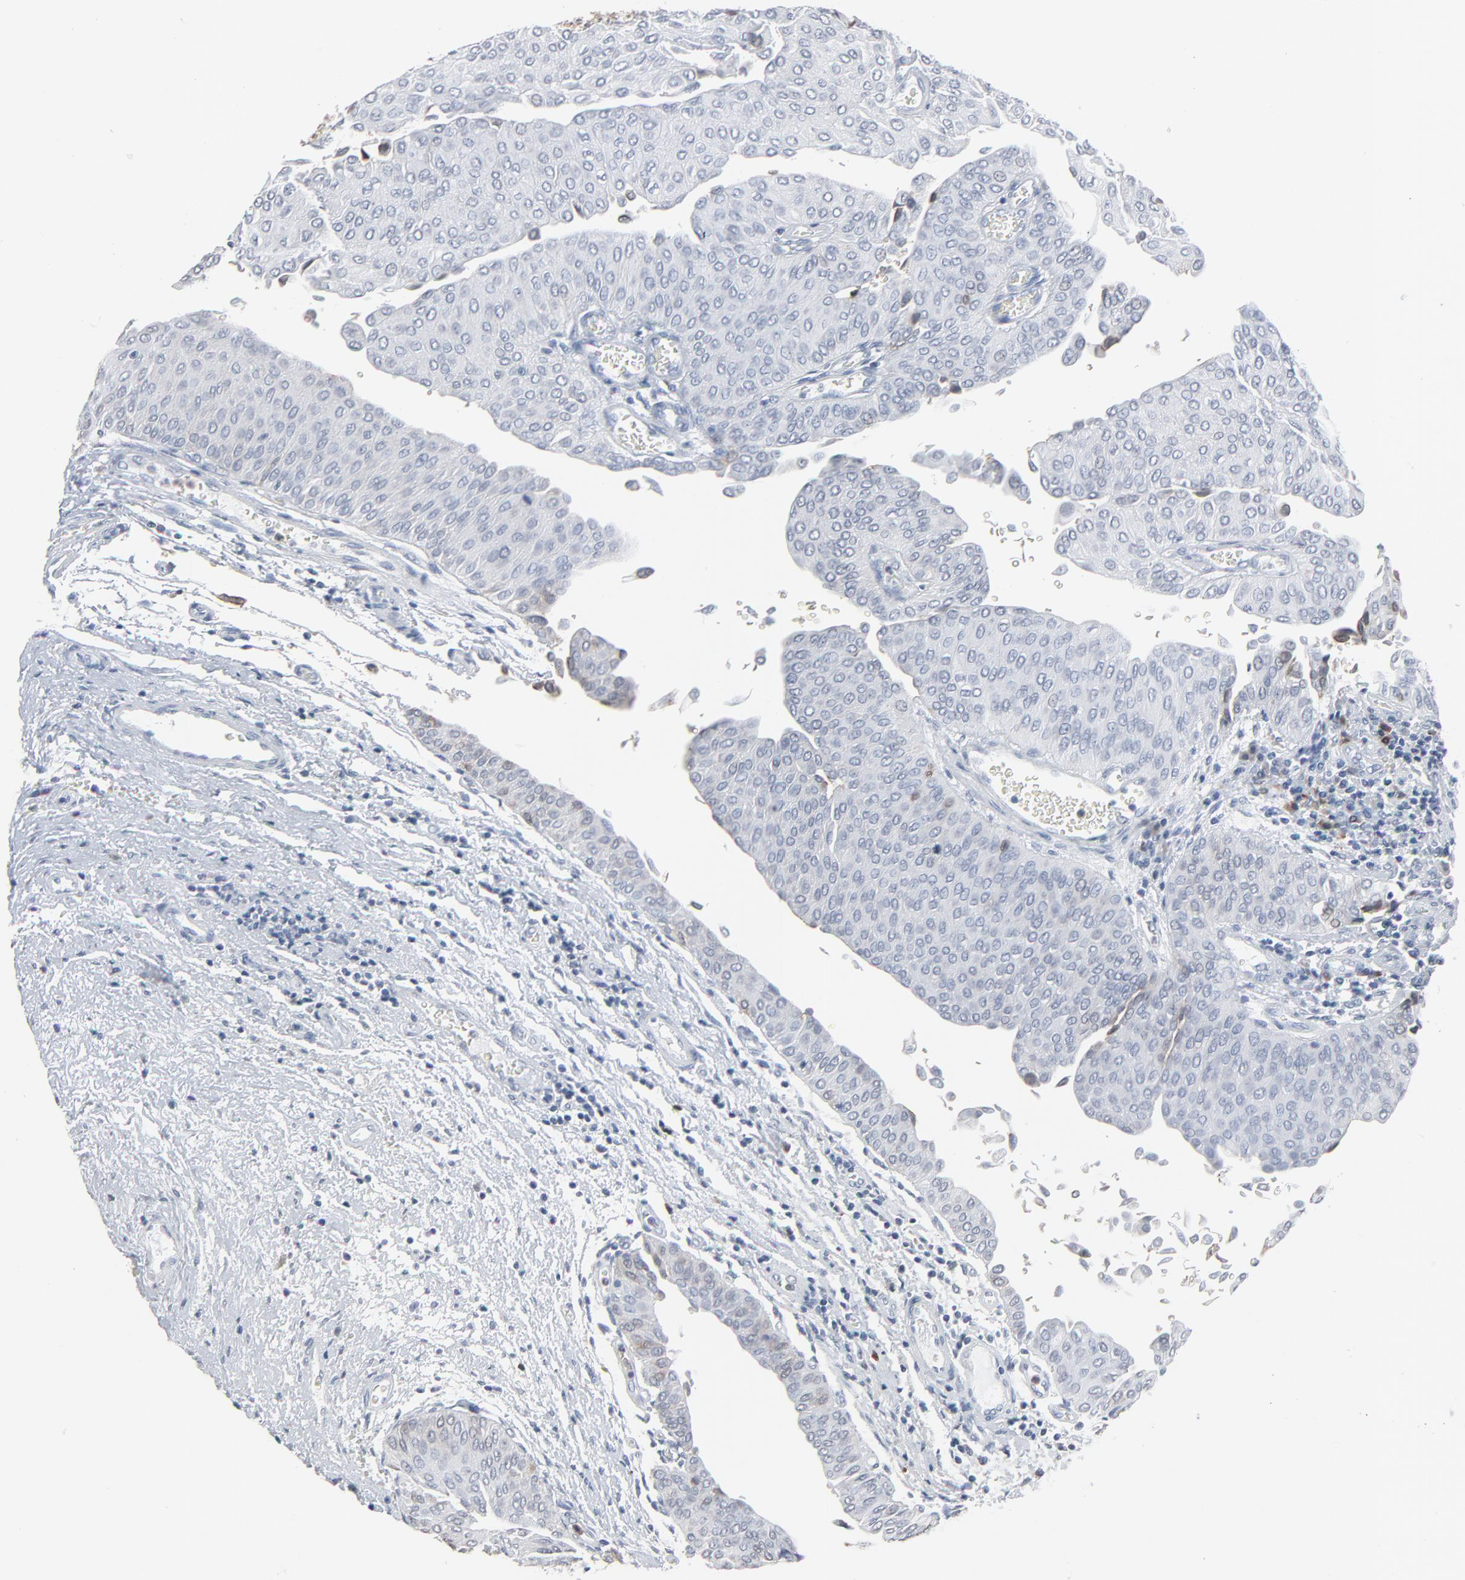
{"staining": {"intensity": "negative", "quantity": "none", "location": "none"}, "tissue": "urothelial cancer", "cell_type": "Tumor cells", "image_type": "cancer", "snomed": [{"axis": "morphology", "description": "Urothelial carcinoma, Low grade"}, {"axis": "topography", "description": "Urinary bladder"}], "caption": "Immunohistochemistry micrograph of neoplastic tissue: urothelial carcinoma (low-grade) stained with DAB (3,3'-diaminobenzidine) displays no significant protein positivity in tumor cells.", "gene": "PHGDH", "patient": {"sex": "male", "age": 64}}